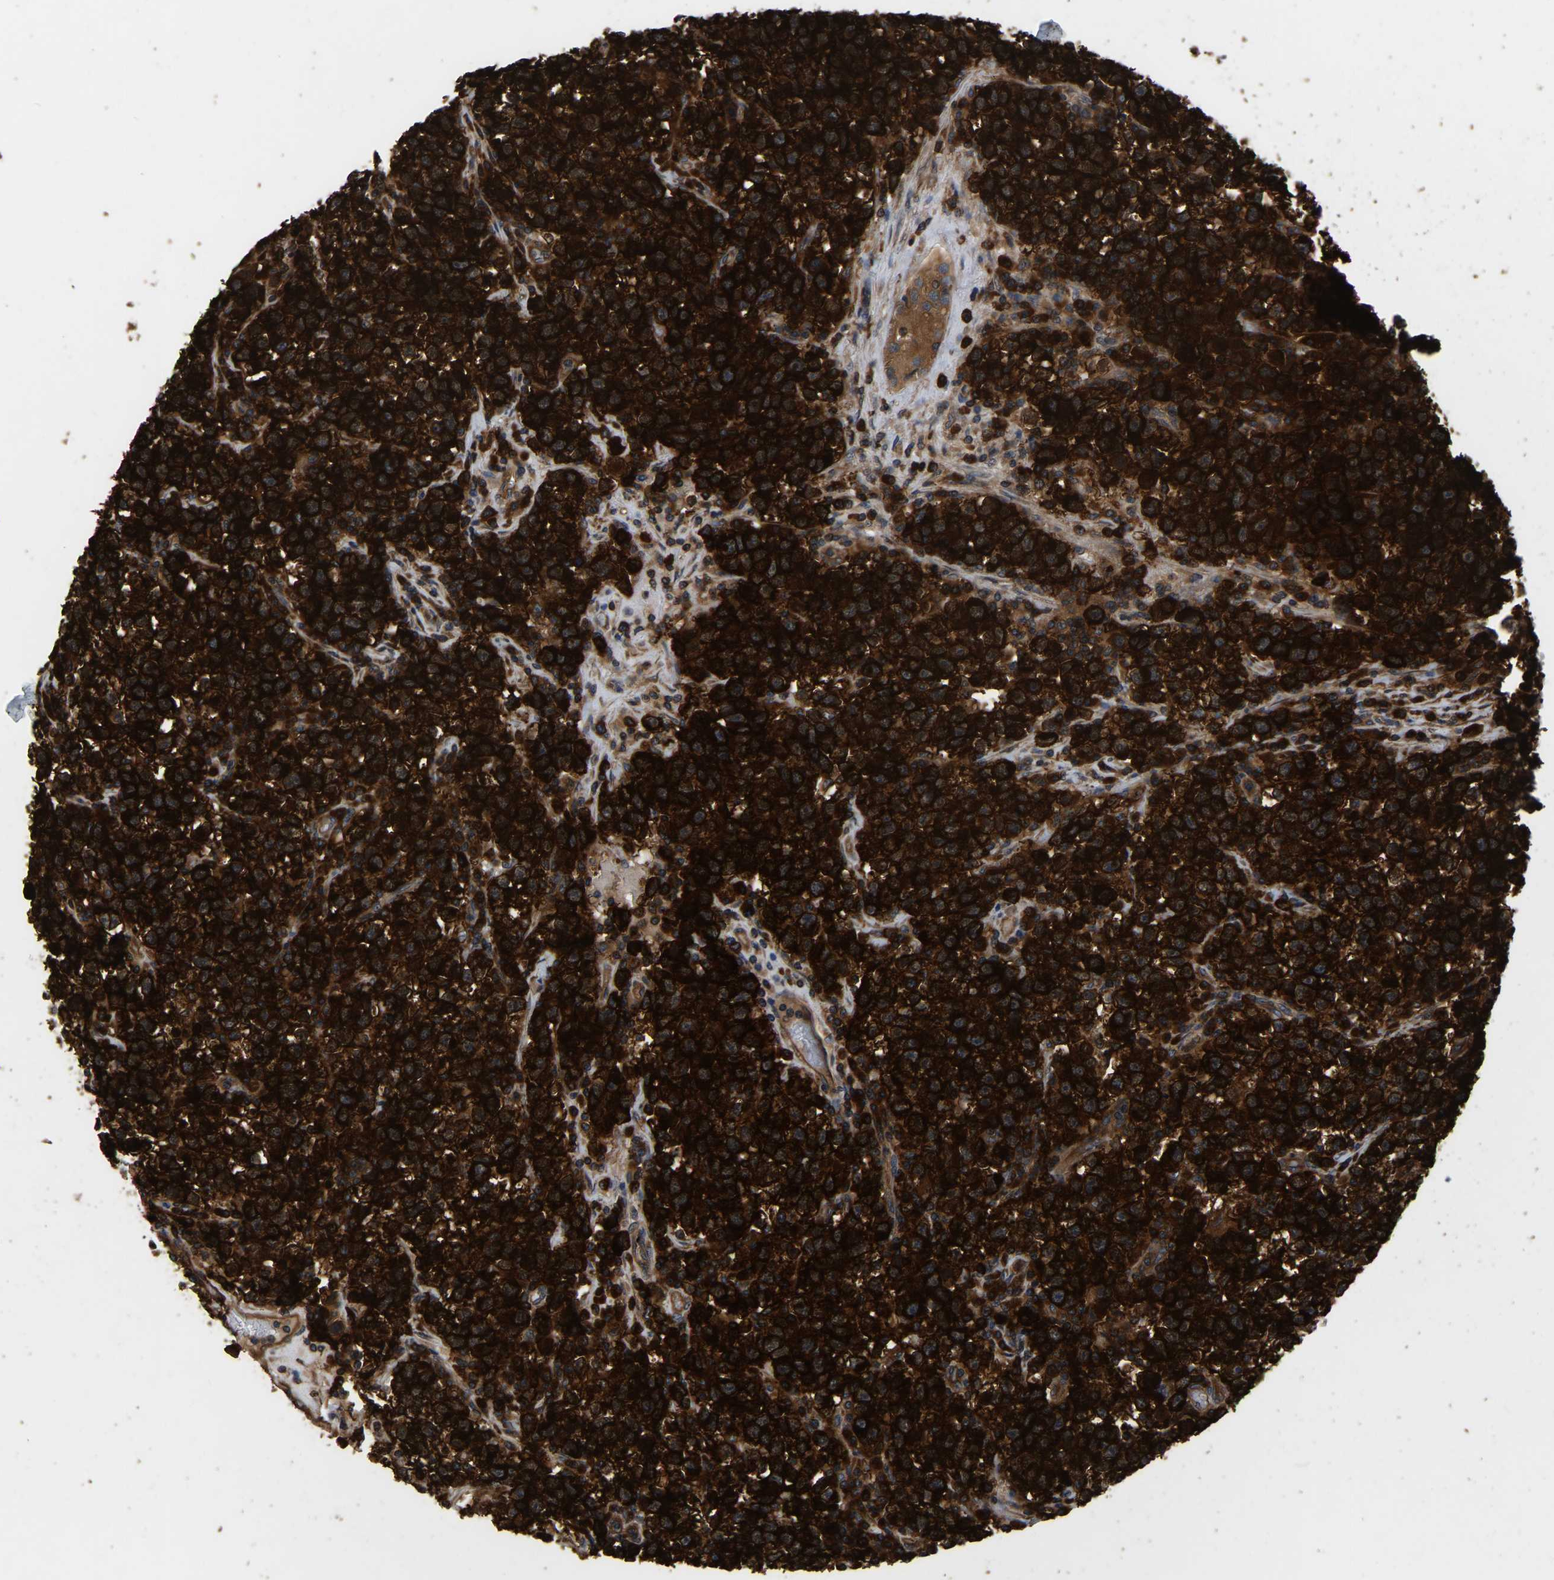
{"staining": {"intensity": "strong", "quantity": ">75%", "location": "cytoplasmic/membranous"}, "tissue": "testis cancer", "cell_type": "Tumor cells", "image_type": "cancer", "snomed": [{"axis": "morphology", "description": "Seminoma, NOS"}, {"axis": "topography", "description": "Testis"}], "caption": "Testis cancer was stained to show a protein in brown. There is high levels of strong cytoplasmic/membranous expression in approximately >75% of tumor cells. The protein is shown in brown color, while the nuclei are stained blue.", "gene": "GARS1", "patient": {"sex": "male", "age": 22}}